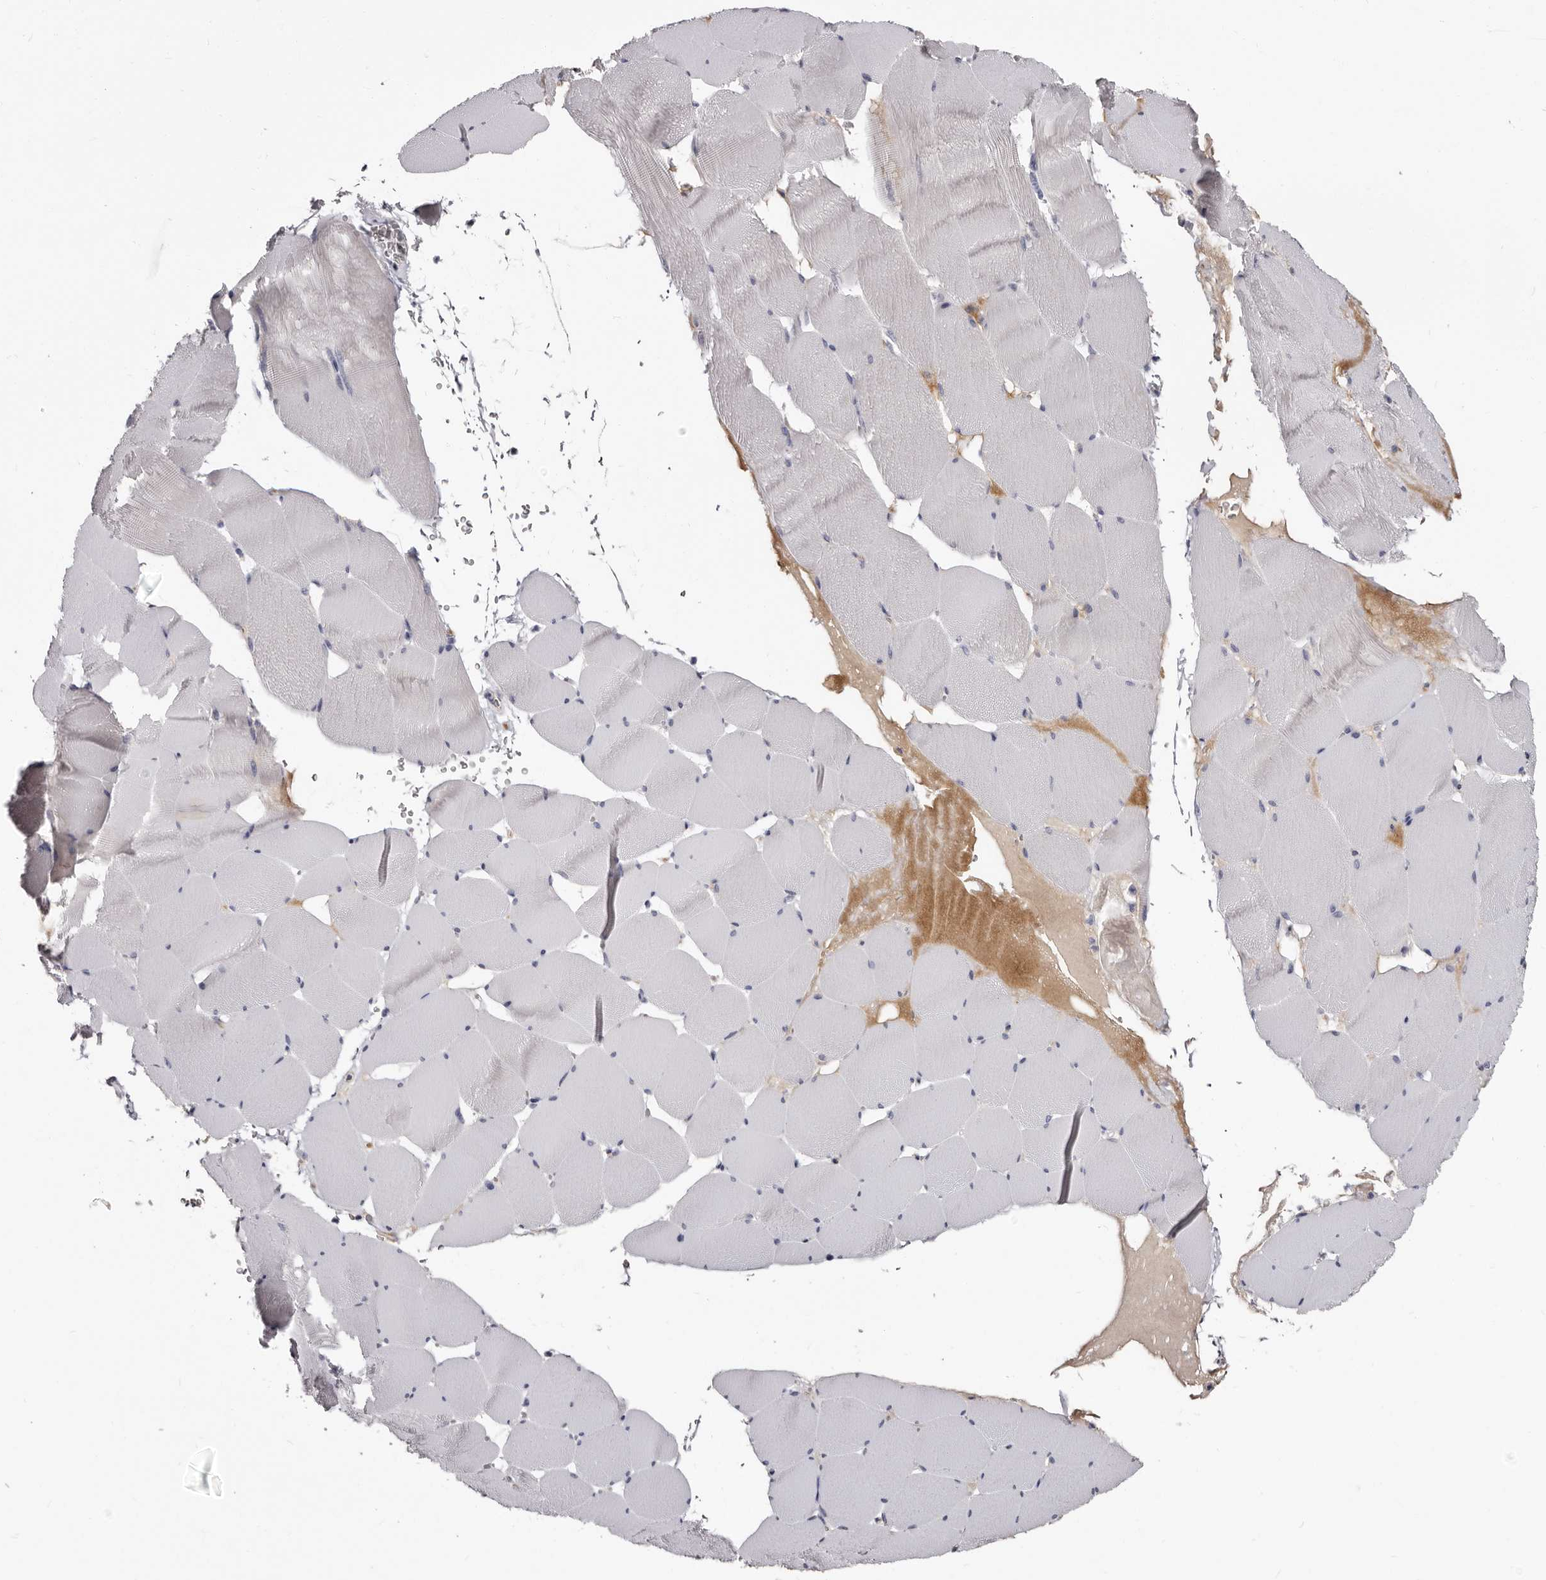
{"staining": {"intensity": "negative", "quantity": "none", "location": "none"}, "tissue": "skeletal muscle", "cell_type": "Myocytes", "image_type": "normal", "snomed": [{"axis": "morphology", "description": "Normal tissue, NOS"}, {"axis": "topography", "description": "Skeletal muscle"}], "caption": "Immunohistochemical staining of benign human skeletal muscle displays no significant positivity in myocytes. (DAB (3,3'-diaminobenzidine) immunohistochemistry (IHC) with hematoxylin counter stain).", "gene": "TBC1D22B", "patient": {"sex": "male", "age": 62}}